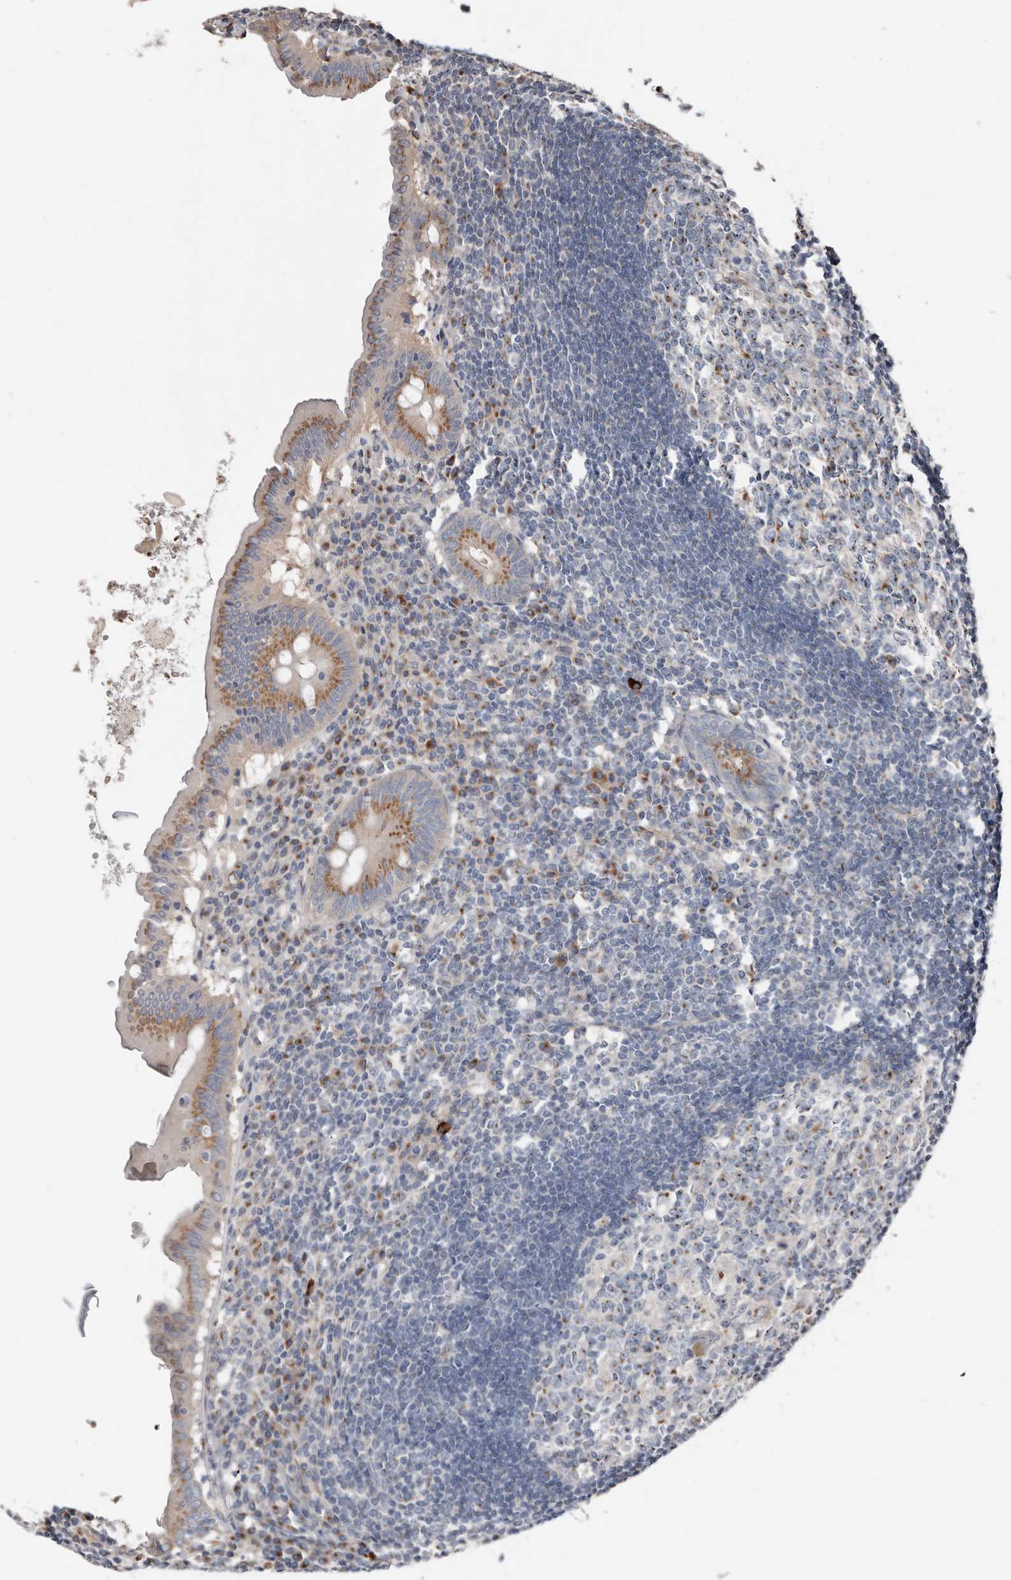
{"staining": {"intensity": "moderate", "quantity": ">75%", "location": "cytoplasmic/membranous"}, "tissue": "appendix", "cell_type": "Glandular cells", "image_type": "normal", "snomed": [{"axis": "morphology", "description": "Normal tissue, NOS"}, {"axis": "topography", "description": "Appendix"}], "caption": "The histopathology image exhibits a brown stain indicating the presence of a protein in the cytoplasmic/membranous of glandular cells in appendix.", "gene": "COG1", "patient": {"sex": "female", "age": 54}}